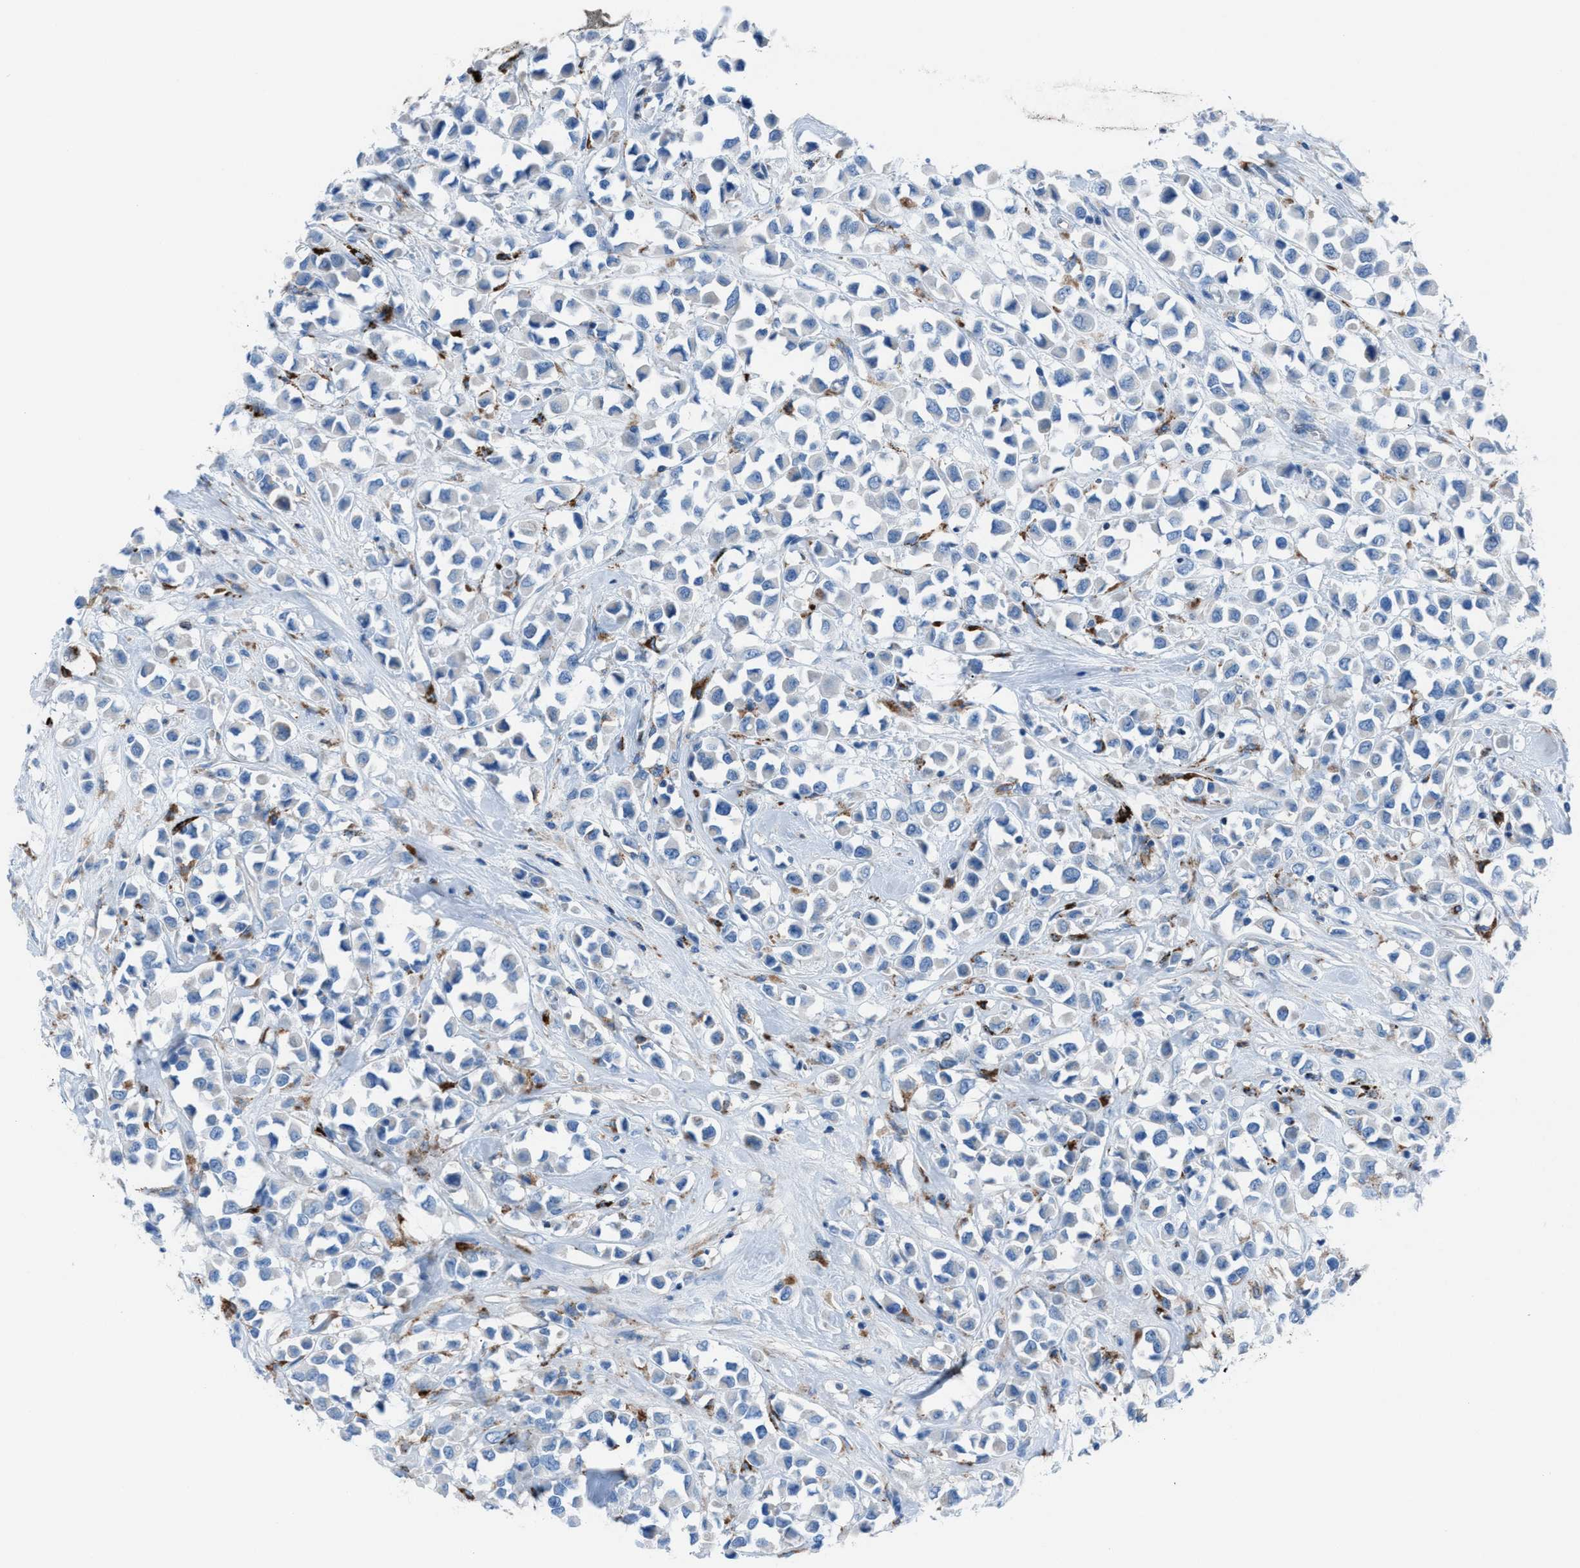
{"staining": {"intensity": "negative", "quantity": "none", "location": "none"}, "tissue": "breast cancer", "cell_type": "Tumor cells", "image_type": "cancer", "snomed": [{"axis": "morphology", "description": "Duct carcinoma"}, {"axis": "topography", "description": "Breast"}], "caption": "Tumor cells show no significant expression in invasive ductal carcinoma (breast).", "gene": "CD1B", "patient": {"sex": "female", "age": 61}}